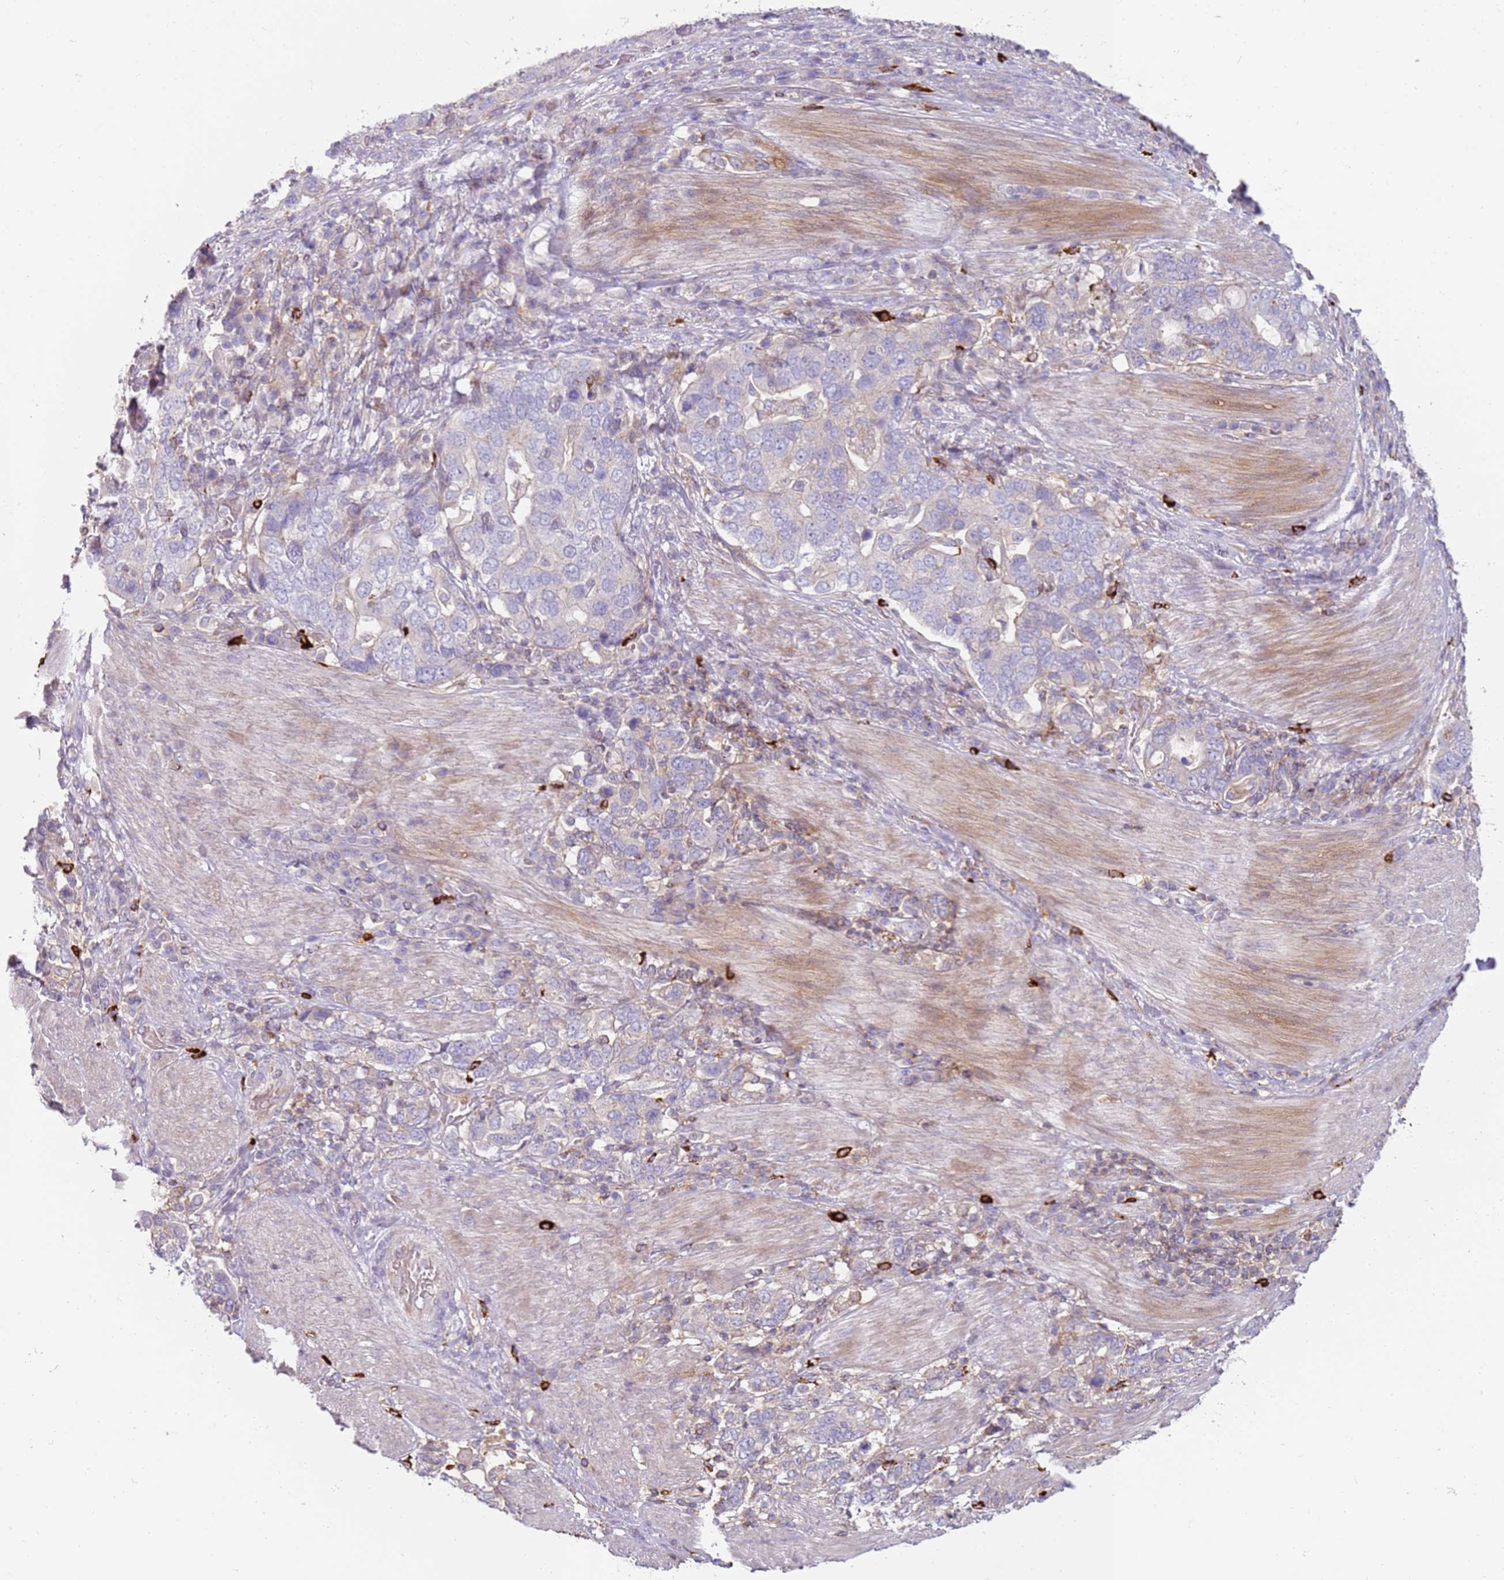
{"staining": {"intensity": "negative", "quantity": "none", "location": "none"}, "tissue": "stomach cancer", "cell_type": "Tumor cells", "image_type": "cancer", "snomed": [{"axis": "morphology", "description": "Adenocarcinoma, NOS"}, {"axis": "topography", "description": "Stomach, upper"}, {"axis": "topography", "description": "Stomach"}], "caption": "An image of human stomach adenocarcinoma is negative for staining in tumor cells.", "gene": "FPR1", "patient": {"sex": "male", "age": 62}}